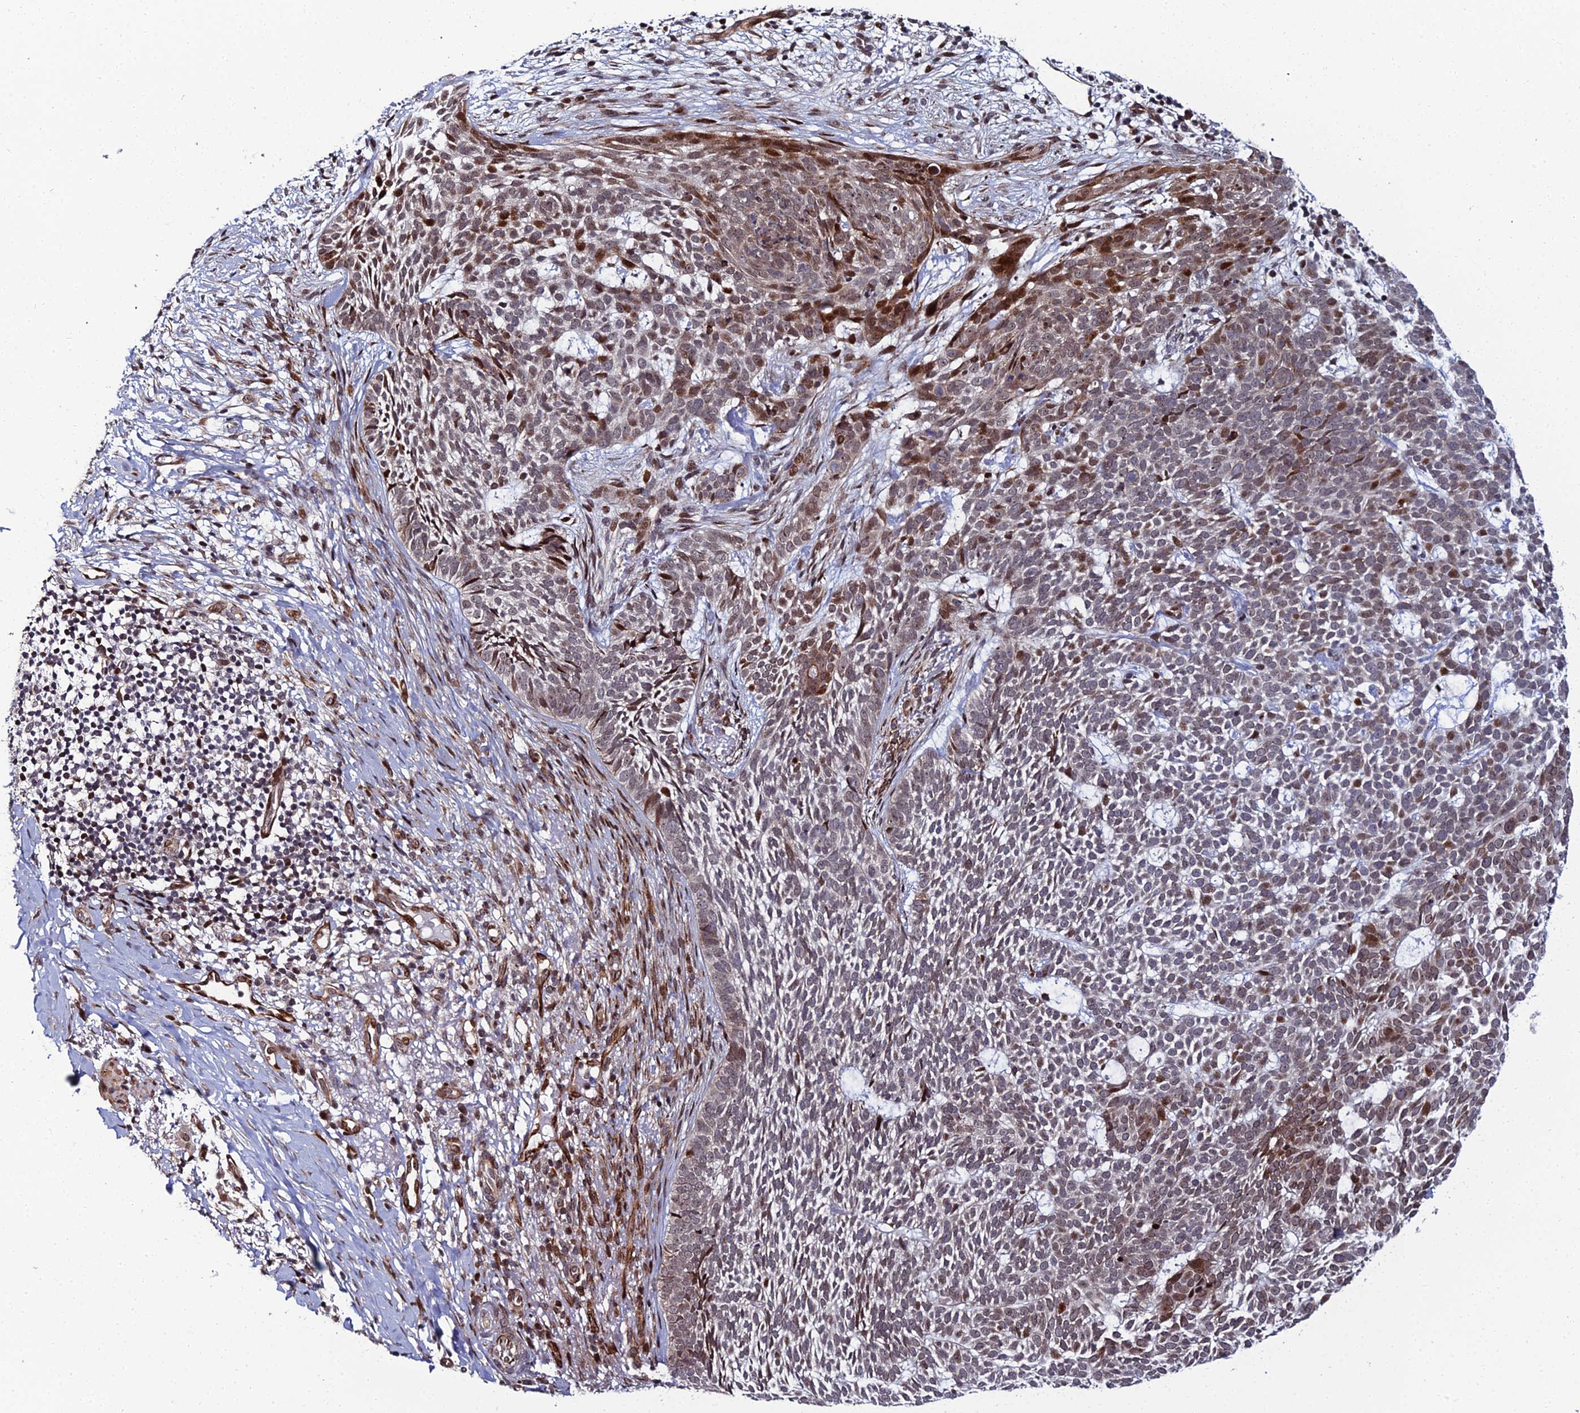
{"staining": {"intensity": "moderate", "quantity": "<25%", "location": "nuclear"}, "tissue": "skin cancer", "cell_type": "Tumor cells", "image_type": "cancer", "snomed": [{"axis": "morphology", "description": "Basal cell carcinoma"}, {"axis": "topography", "description": "Skin"}], "caption": "A photomicrograph of human skin basal cell carcinoma stained for a protein shows moderate nuclear brown staining in tumor cells.", "gene": "ZNF668", "patient": {"sex": "female", "age": 78}}